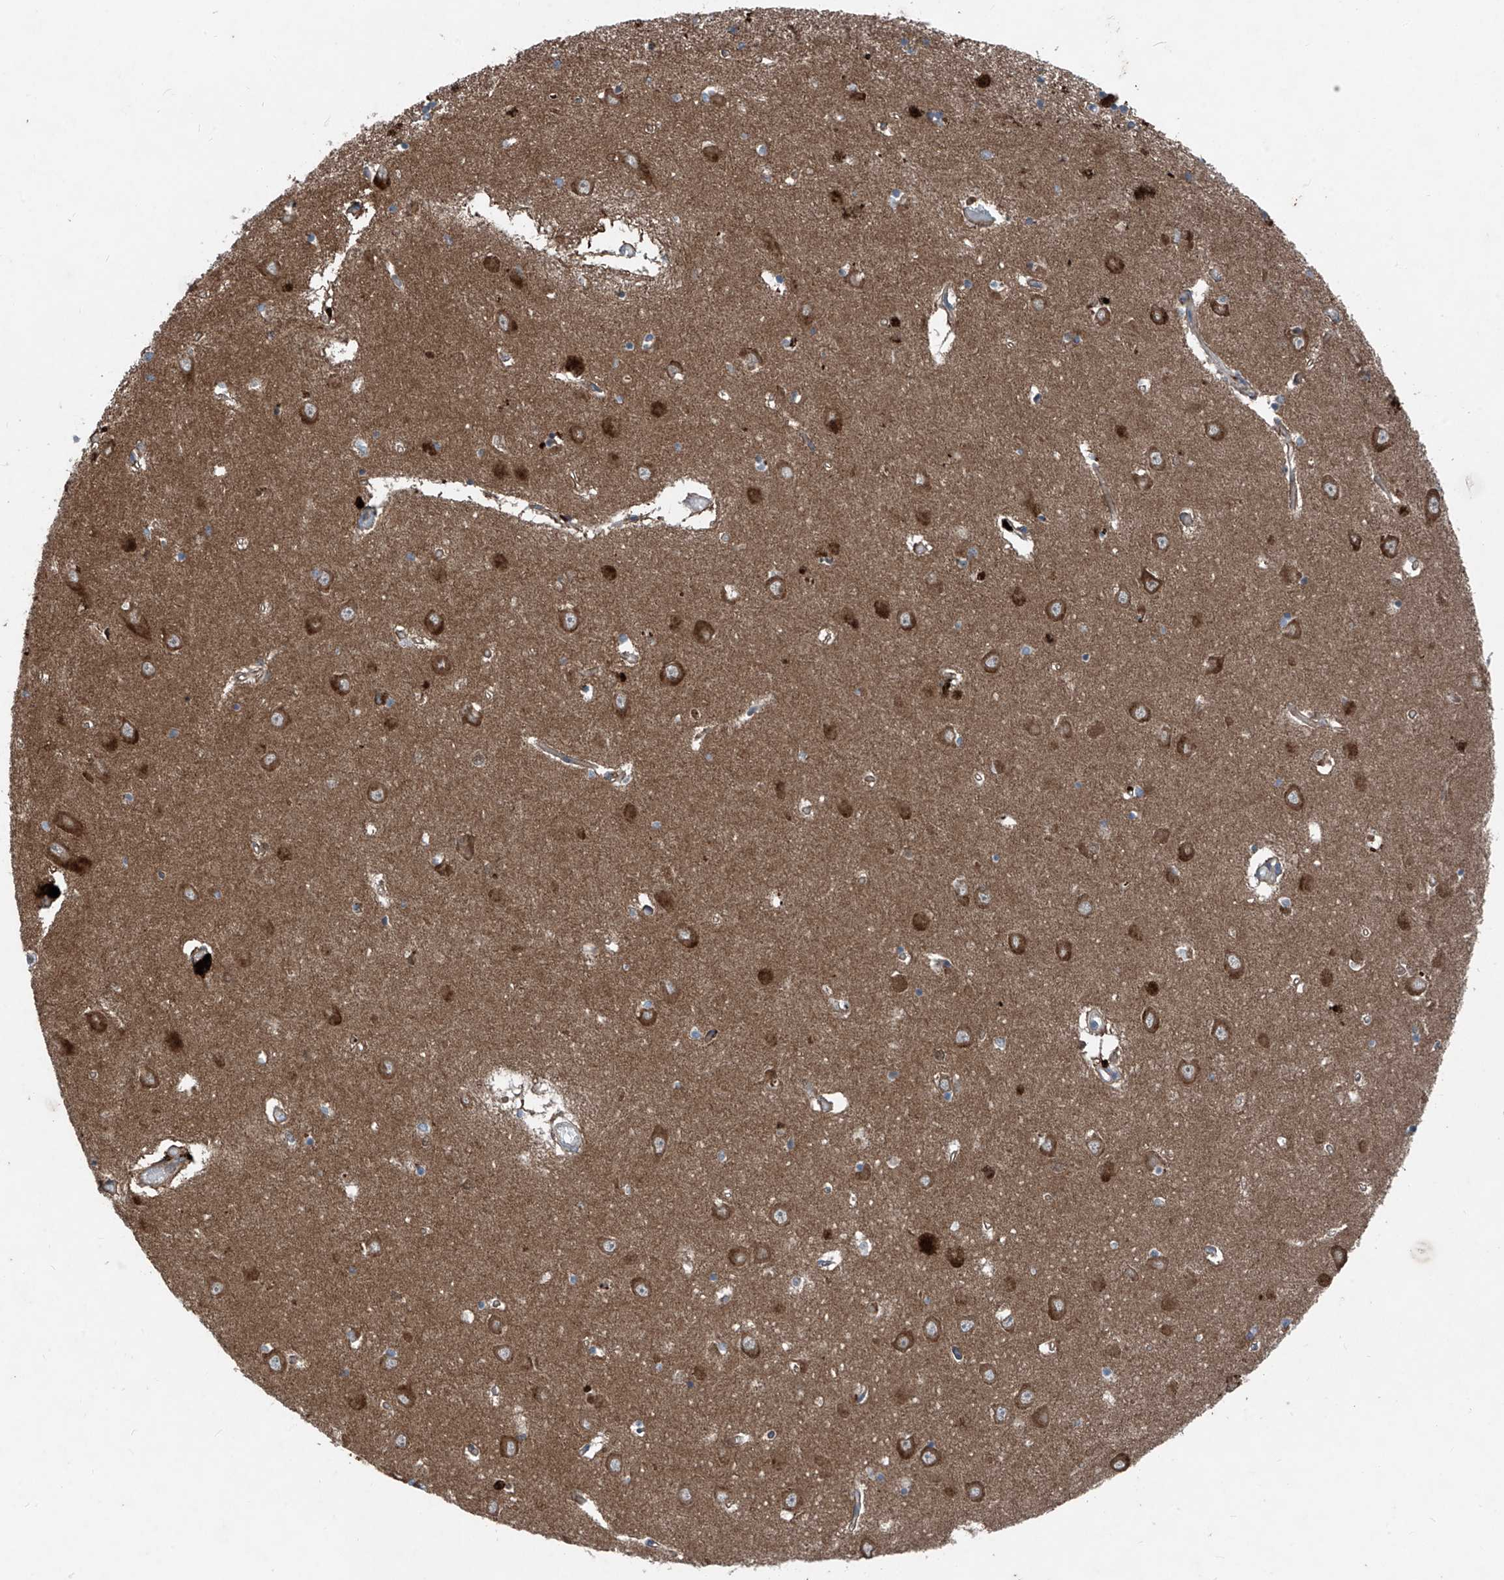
{"staining": {"intensity": "moderate", "quantity": "<25%", "location": "cytoplasmic/membranous"}, "tissue": "hippocampus", "cell_type": "Glial cells", "image_type": "normal", "snomed": [{"axis": "morphology", "description": "Normal tissue, NOS"}, {"axis": "topography", "description": "Hippocampus"}], "caption": "Immunohistochemical staining of normal hippocampus shows moderate cytoplasmic/membranous protein positivity in approximately <25% of glial cells.", "gene": "FOXRED2", "patient": {"sex": "male", "age": 70}}